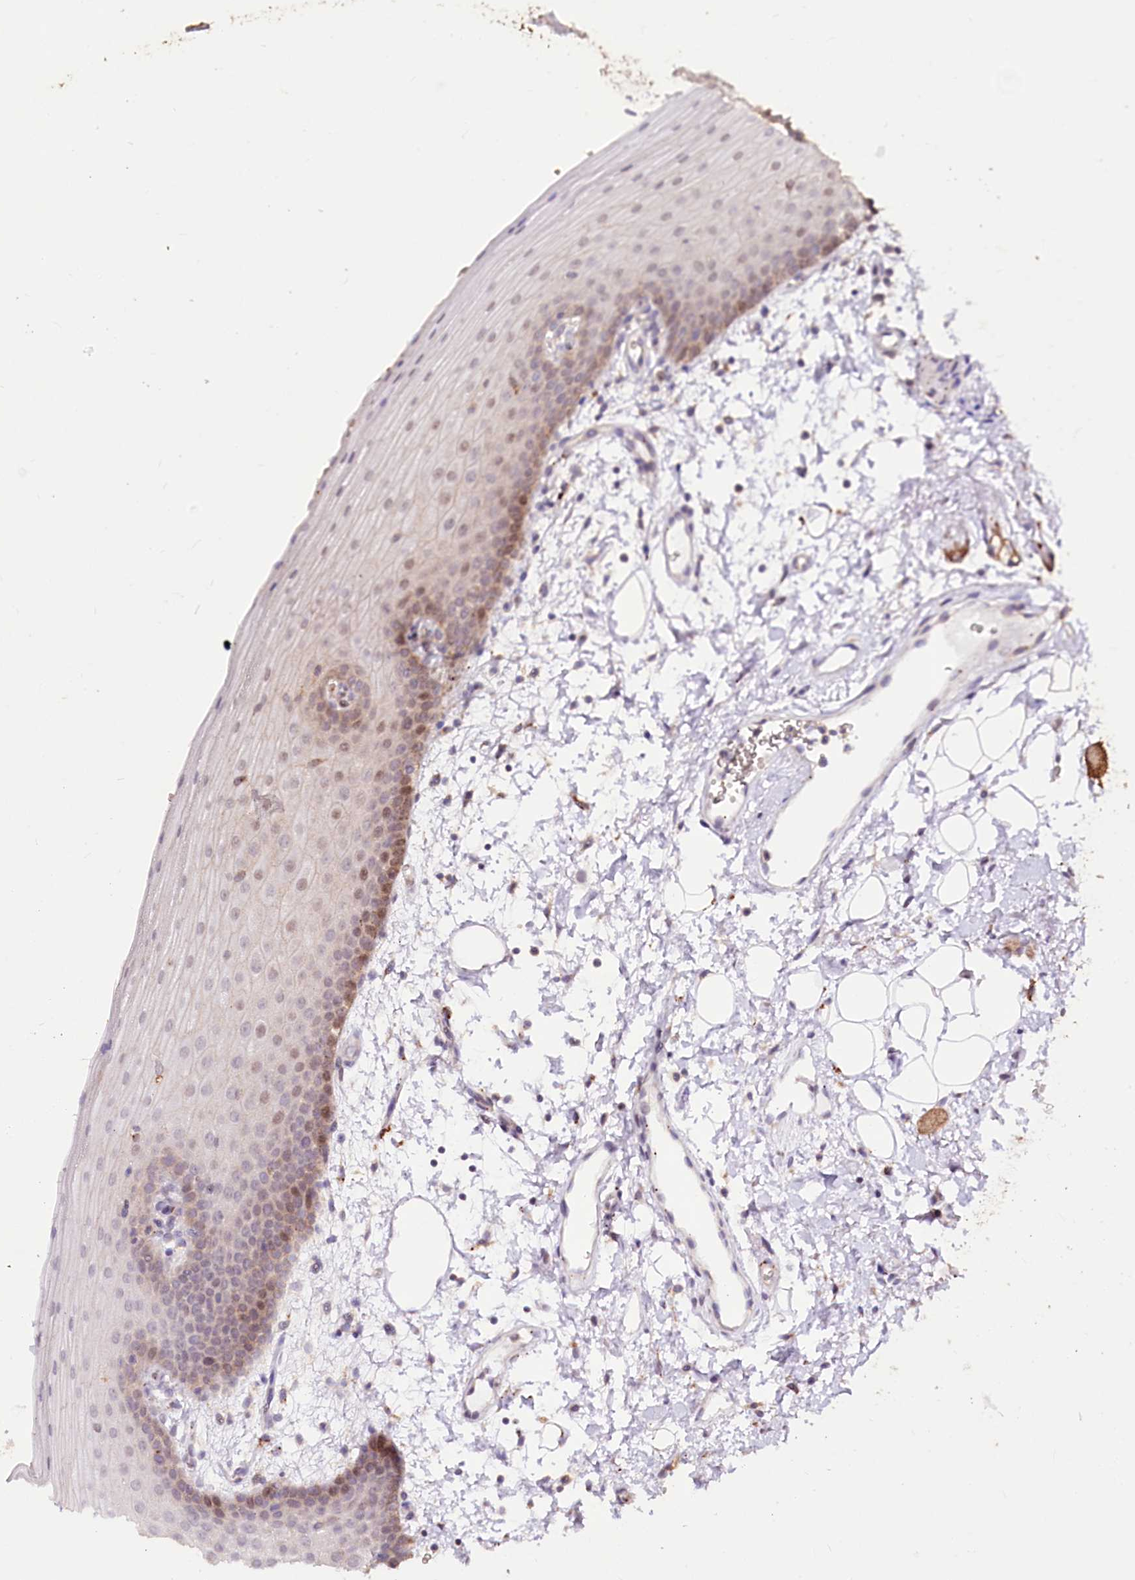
{"staining": {"intensity": "moderate", "quantity": "25%-75%", "location": "nuclear"}, "tissue": "oral mucosa", "cell_type": "Squamous epithelial cells", "image_type": "normal", "snomed": [{"axis": "morphology", "description": "Normal tissue, NOS"}, {"axis": "topography", "description": "Oral tissue"}], "caption": "A micrograph showing moderate nuclear expression in about 25%-75% of squamous epithelial cells in normal oral mucosa, as visualized by brown immunohistochemical staining.", "gene": "CARD19", "patient": {"sex": "male", "age": 68}}